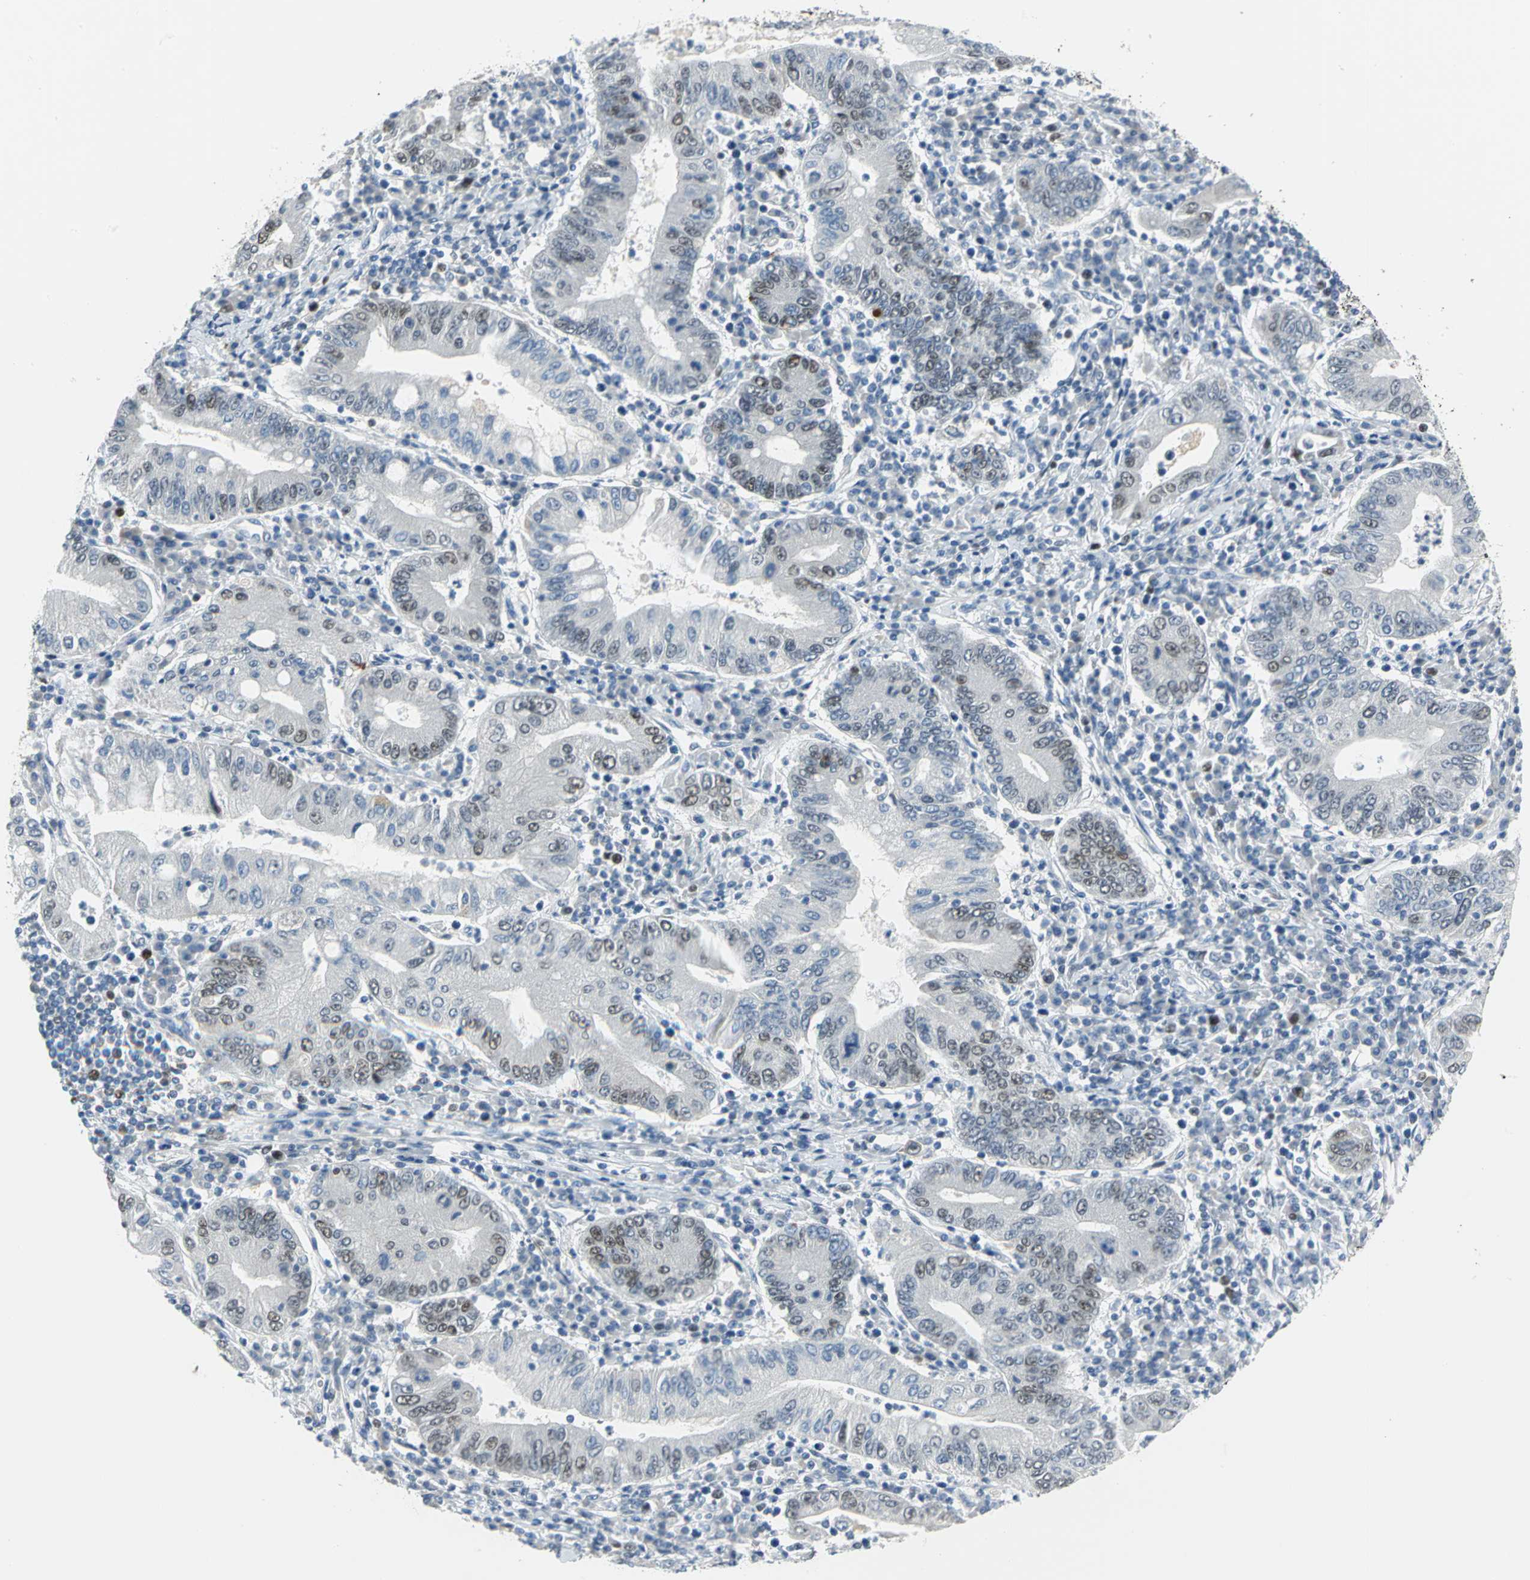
{"staining": {"intensity": "moderate", "quantity": "25%-75%", "location": "nuclear"}, "tissue": "stomach cancer", "cell_type": "Tumor cells", "image_type": "cancer", "snomed": [{"axis": "morphology", "description": "Normal tissue, NOS"}, {"axis": "morphology", "description": "Adenocarcinoma, NOS"}, {"axis": "topography", "description": "Esophagus"}, {"axis": "topography", "description": "Stomach, upper"}, {"axis": "topography", "description": "Peripheral nerve tissue"}], "caption": "The immunohistochemical stain highlights moderate nuclear staining in tumor cells of stomach cancer tissue.", "gene": "MCM4", "patient": {"sex": "male", "age": 62}}